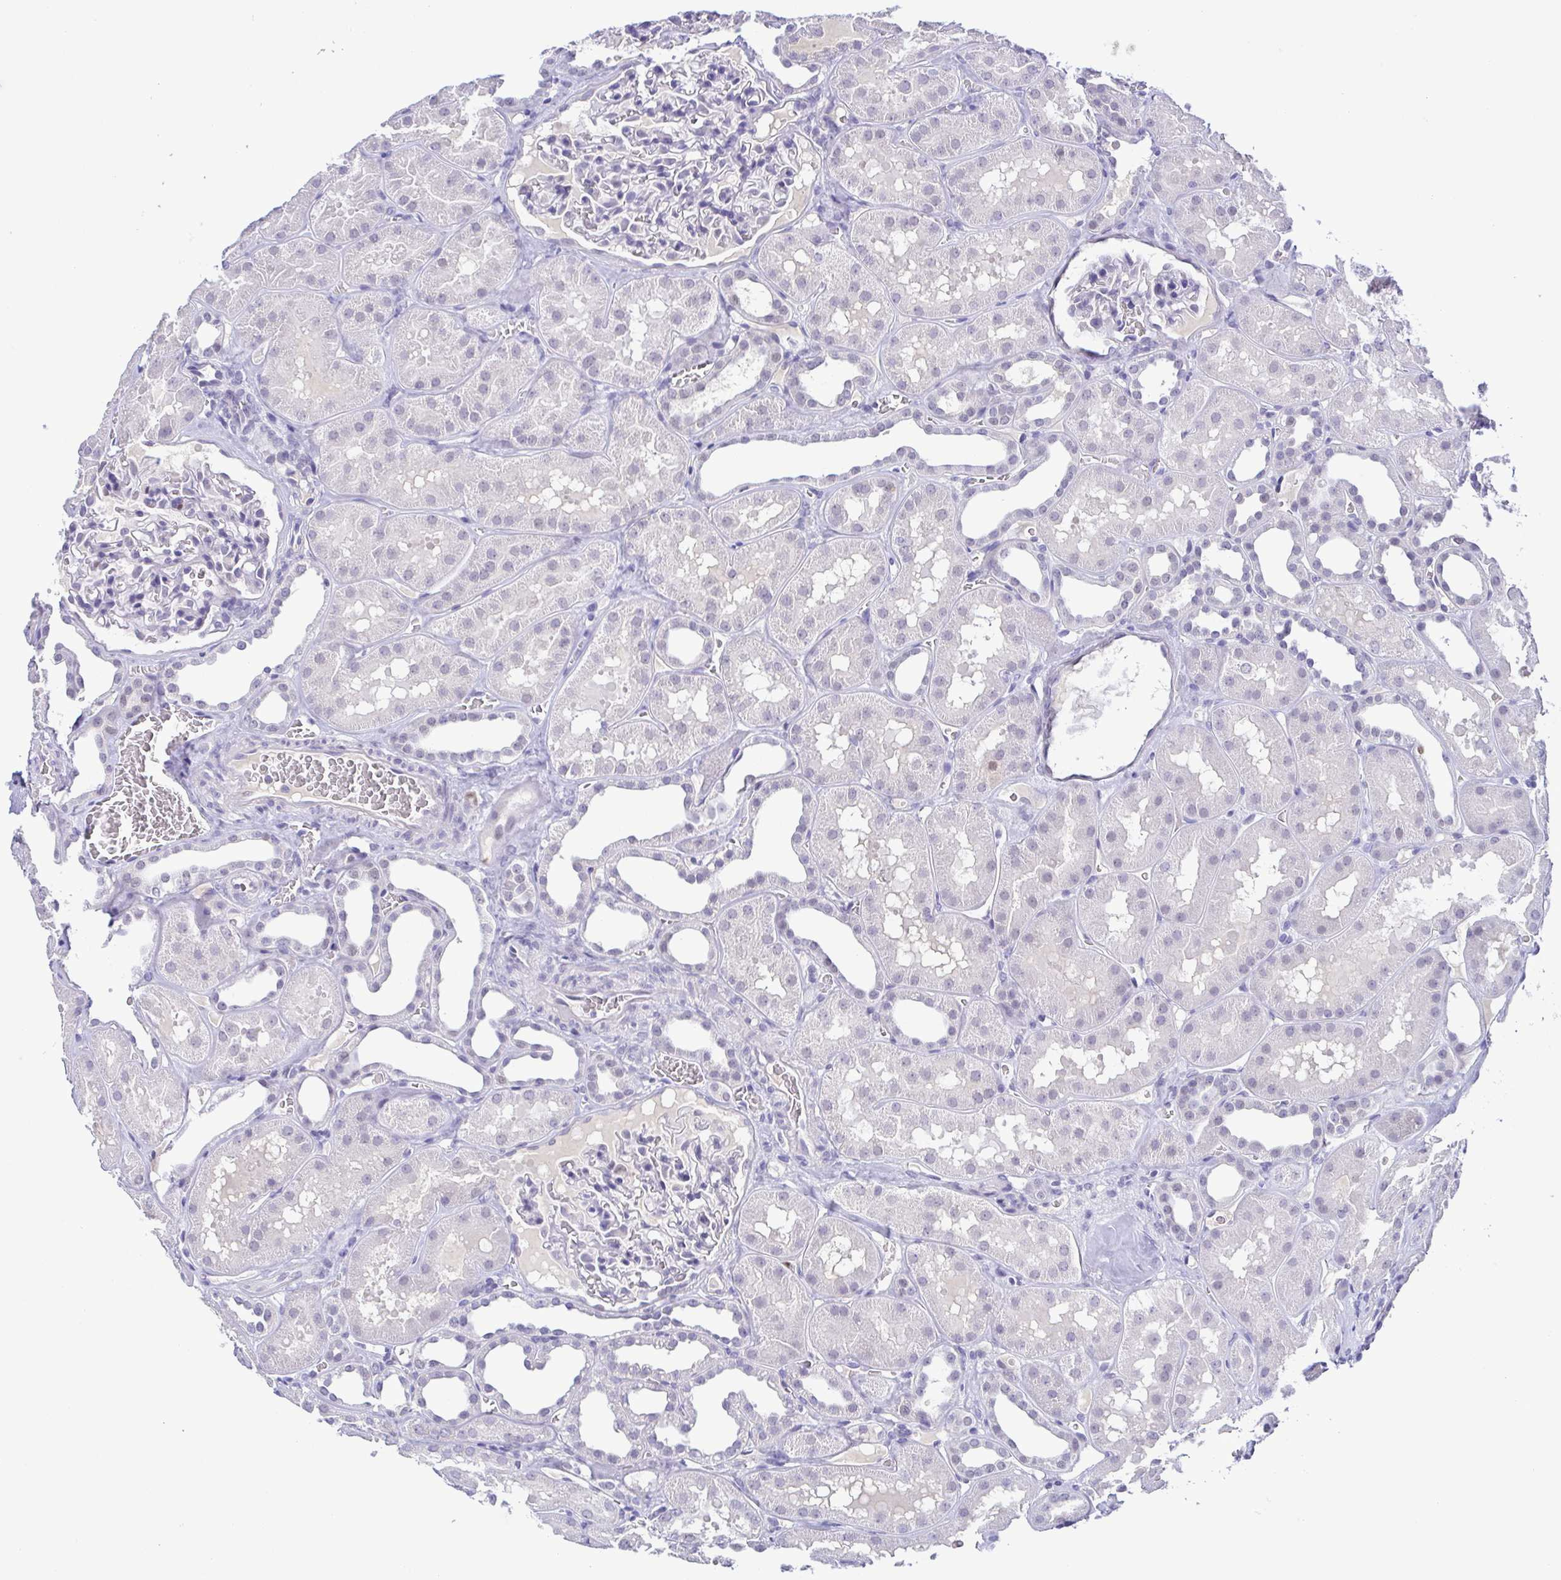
{"staining": {"intensity": "negative", "quantity": "none", "location": "none"}, "tissue": "kidney", "cell_type": "Cells in glomeruli", "image_type": "normal", "snomed": [{"axis": "morphology", "description": "Normal tissue, NOS"}, {"axis": "topography", "description": "Kidney"}], "caption": "This photomicrograph is of unremarkable kidney stained with immunohistochemistry to label a protein in brown with the nuclei are counter-stained blue. There is no positivity in cells in glomeruli.", "gene": "TIPIN", "patient": {"sex": "female", "age": 41}}